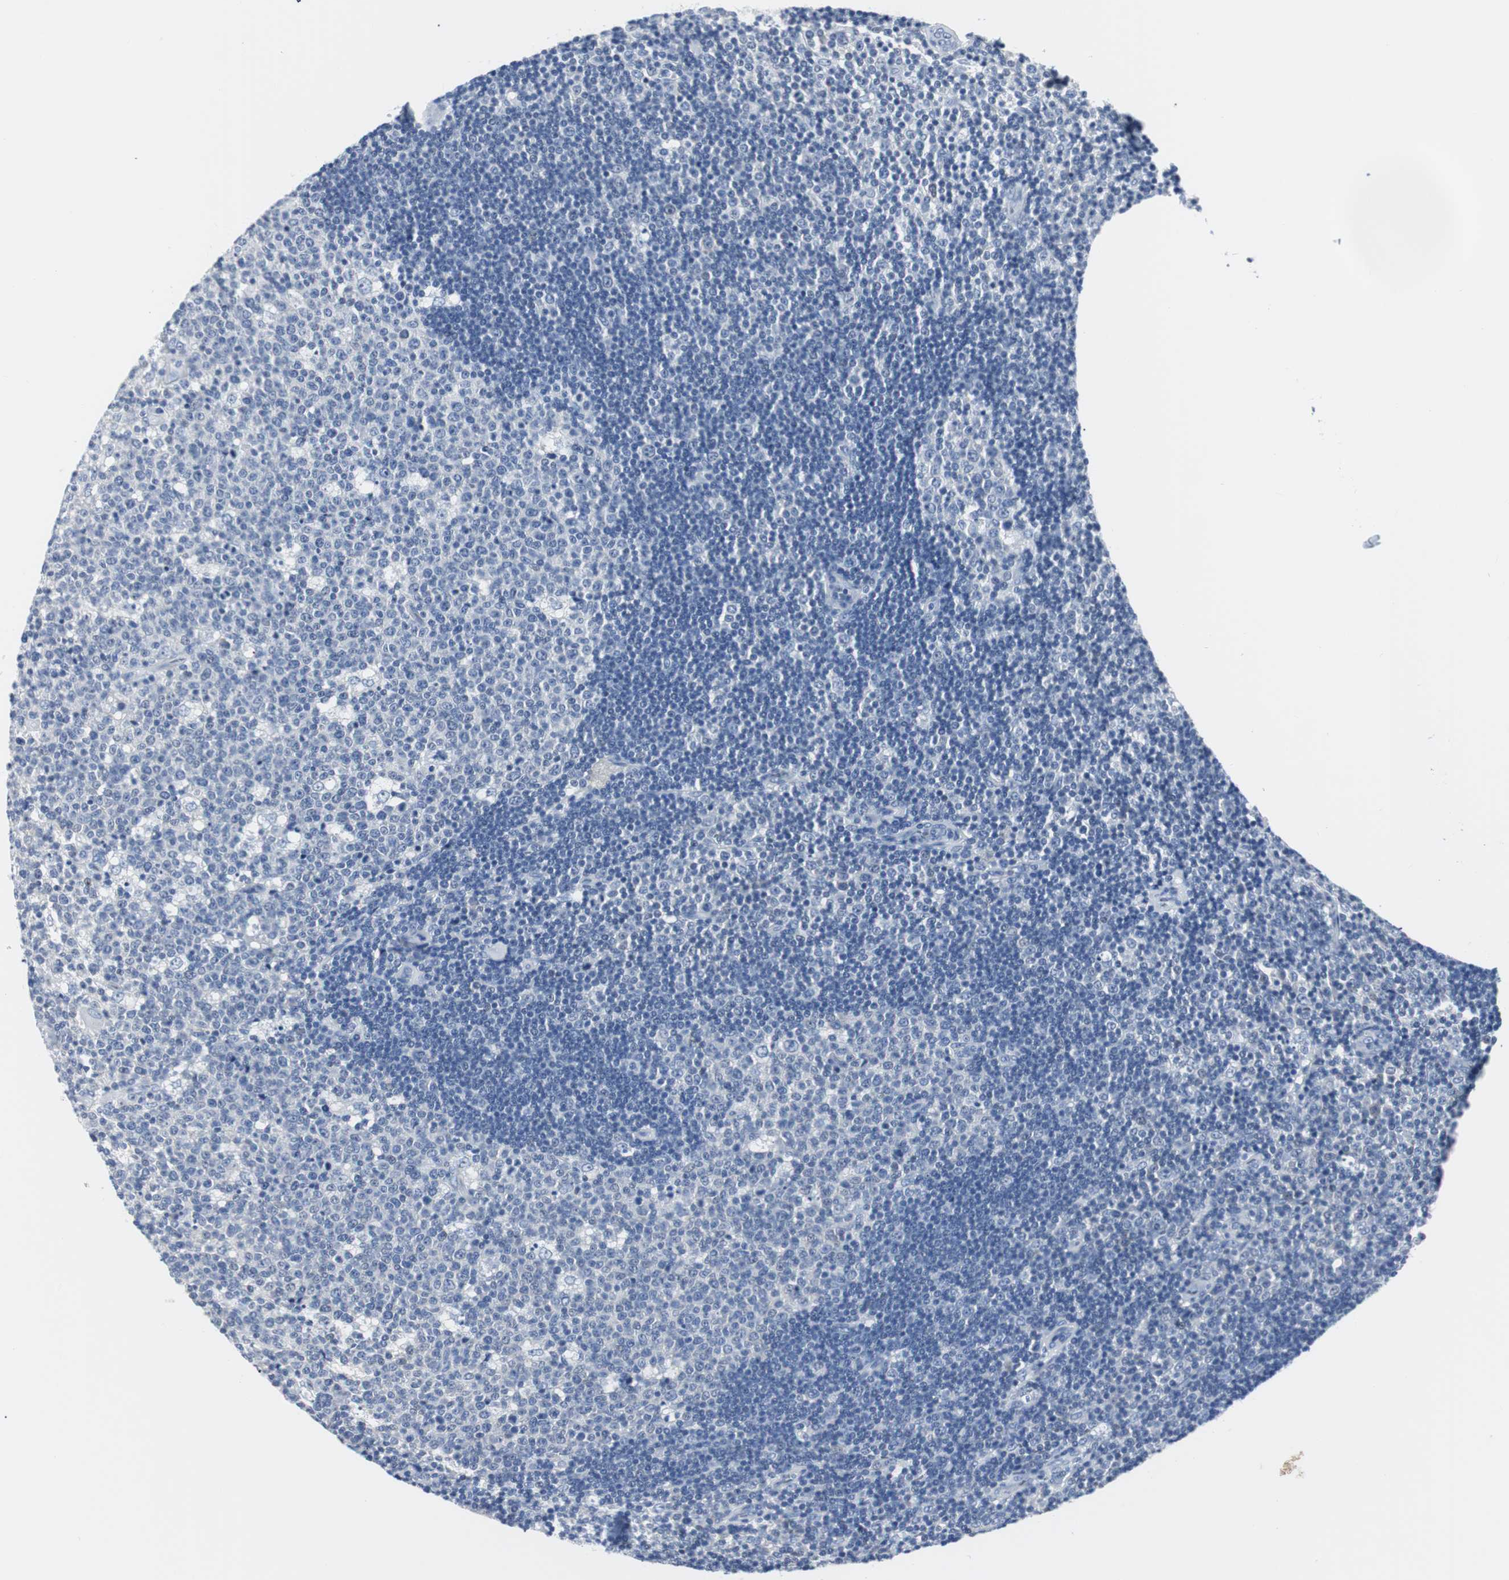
{"staining": {"intensity": "negative", "quantity": "none", "location": "none"}, "tissue": "lymph node", "cell_type": "Germinal center cells", "image_type": "normal", "snomed": [{"axis": "morphology", "description": "Normal tissue, NOS"}, {"axis": "topography", "description": "Lymph node"}, {"axis": "topography", "description": "Salivary gland"}], "caption": "High power microscopy photomicrograph of an IHC histopathology image of normal lymph node, revealing no significant staining in germinal center cells.", "gene": "GAP43", "patient": {"sex": "male", "age": 8}}